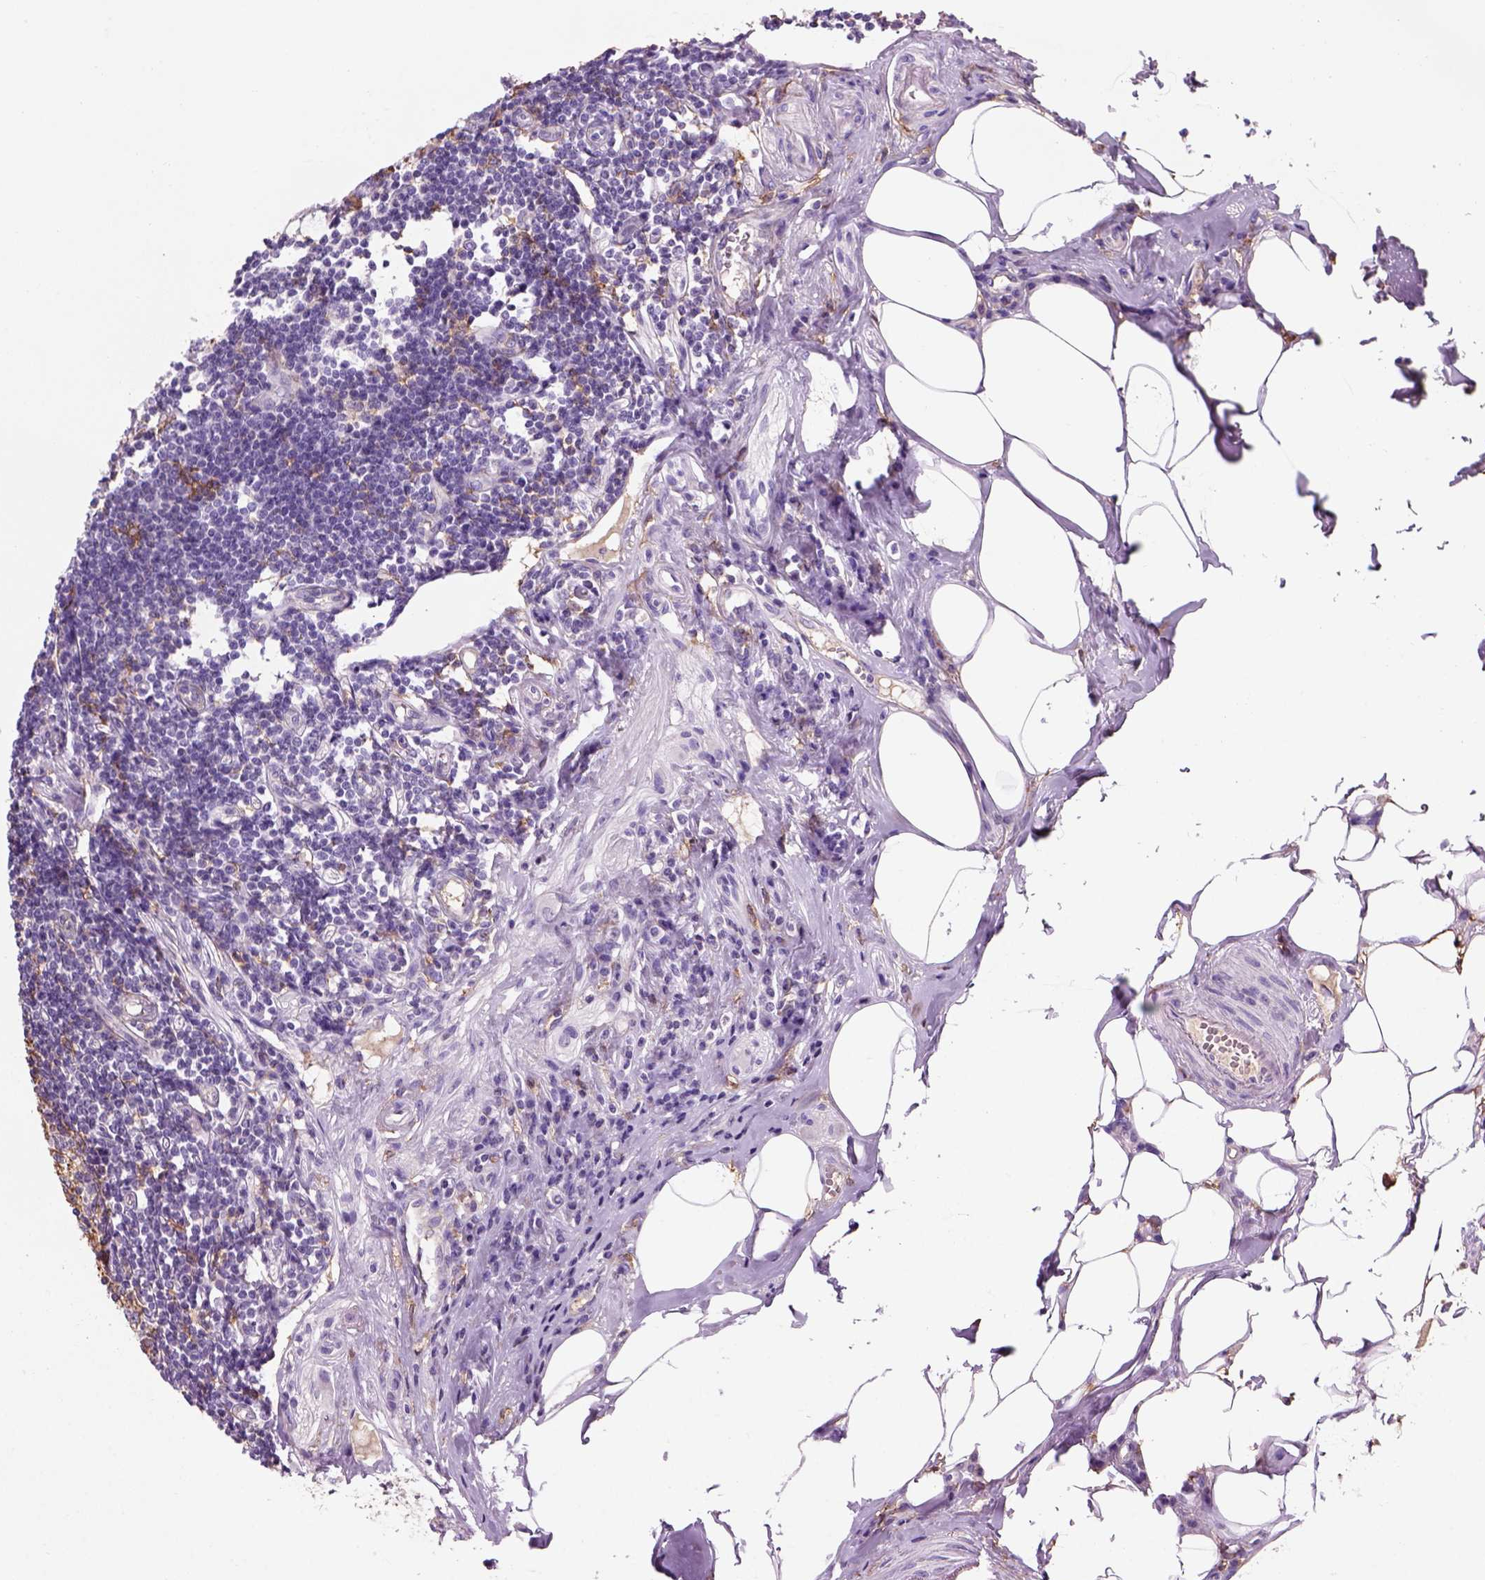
{"staining": {"intensity": "negative", "quantity": "none", "location": "none"}, "tissue": "appendix", "cell_type": "Glandular cells", "image_type": "normal", "snomed": [{"axis": "morphology", "description": "Normal tissue, NOS"}, {"axis": "topography", "description": "Appendix"}], "caption": "Human appendix stained for a protein using IHC demonstrates no staining in glandular cells.", "gene": "CD14", "patient": {"sex": "female", "age": 57}}